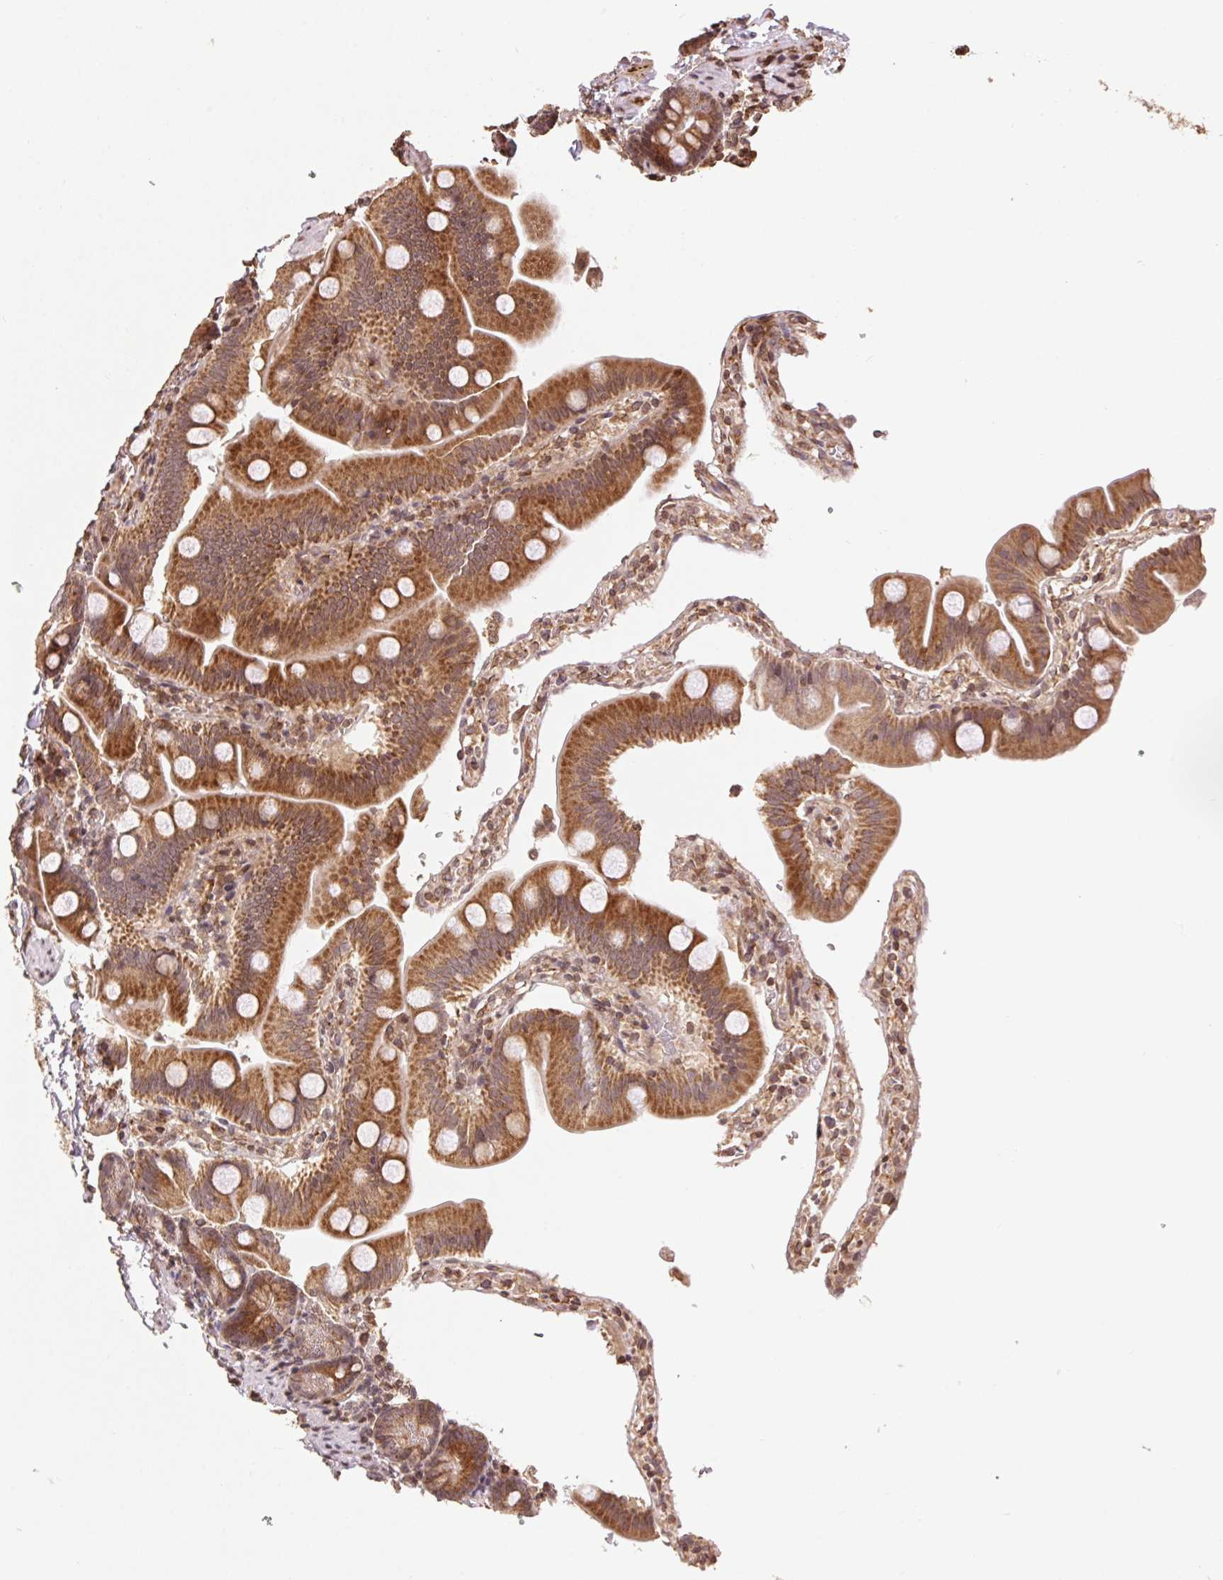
{"staining": {"intensity": "strong", "quantity": ">75%", "location": "cytoplasmic/membranous"}, "tissue": "duodenum", "cell_type": "Glandular cells", "image_type": "normal", "snomed": [{"axis": "morphology", "description": "Normal tissue, NOS"}, {"axis": "topography", "description": "Pancreas"}, {"axis": "topography", "description": "Duodenum"}], "caption": "Protein expression analysis of benign human duodenum reveals strong cytoplasmic/membranous staining in approximately >75% of glandular cells.", "gene": "SPRED2", "patient": {"sex": "male", "age": 59}}